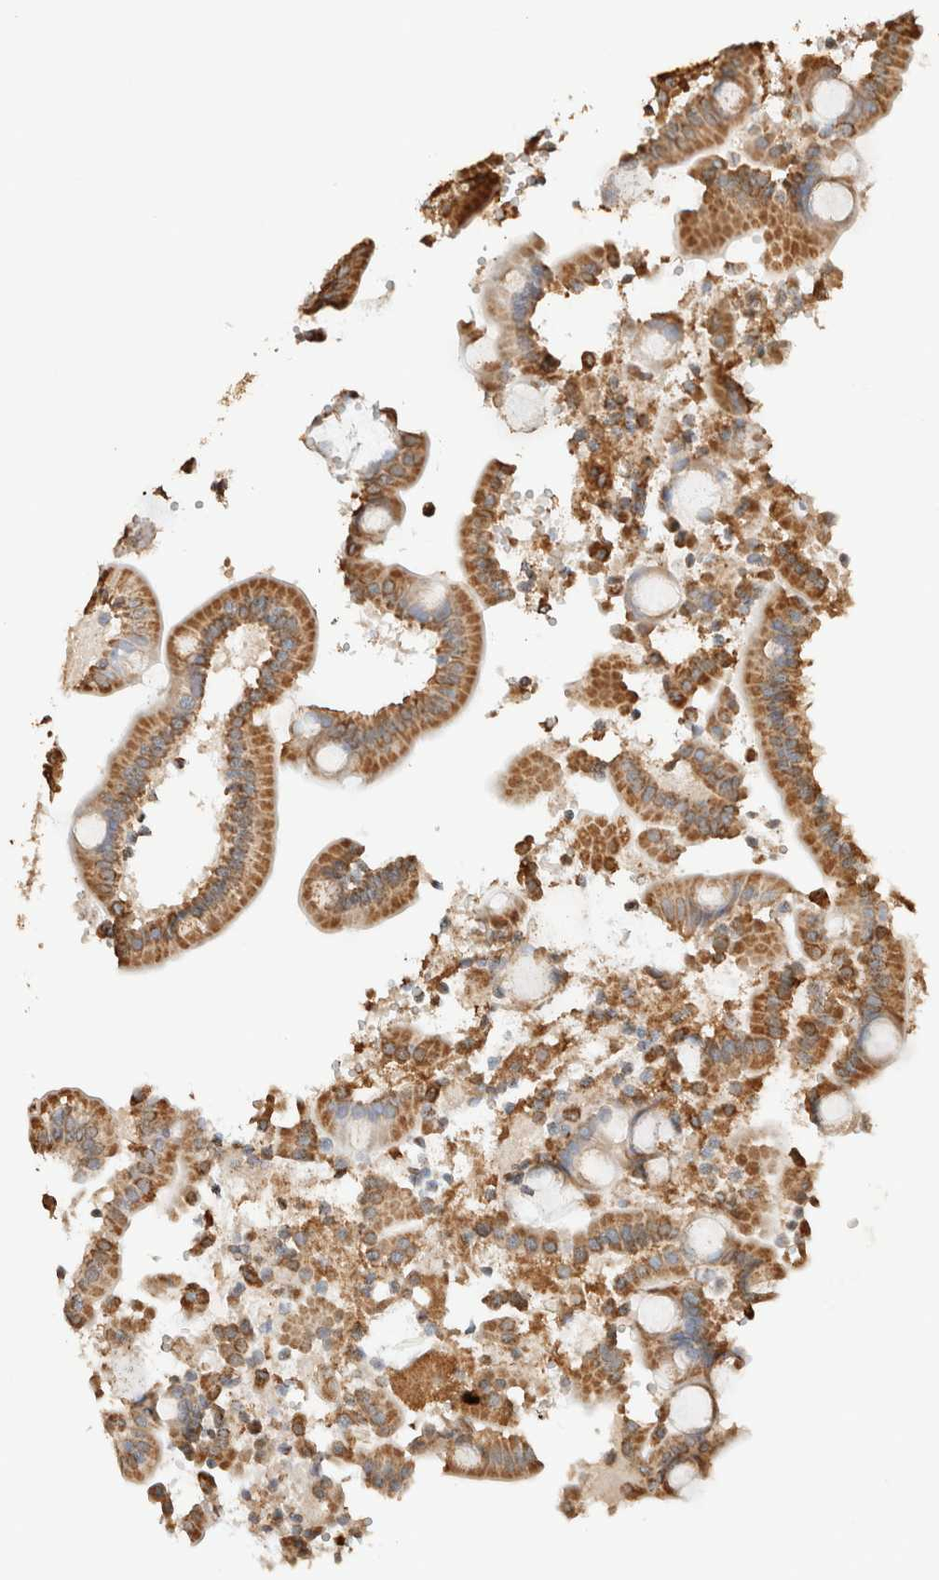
{"staining": {"intensity": "moderate", "quantity": ">75%", "location": "cytoplasmic/membranous"}, "tissue": "duodenum", "cell_type": "Glandular cells", "image_type": "normal", "snomed": [{"axis": "morphology", "description": "Normal tissue, NOS"}, {"axis": "topography", "description": "Duodenum"}], "caption": "Duodenum was stained to show a protein in brown. There is medium levels of moderate cytoplasmic/membranous staining in about >75% of glandular cells. The staining was performed using DAB (3,3'-diaminobenzidine), with brown indicating positive protein expression. Nuclei are stained blue with hematoxylin.", "gene": "SDC2", "patient": {"sex": "male", "age": 54}}